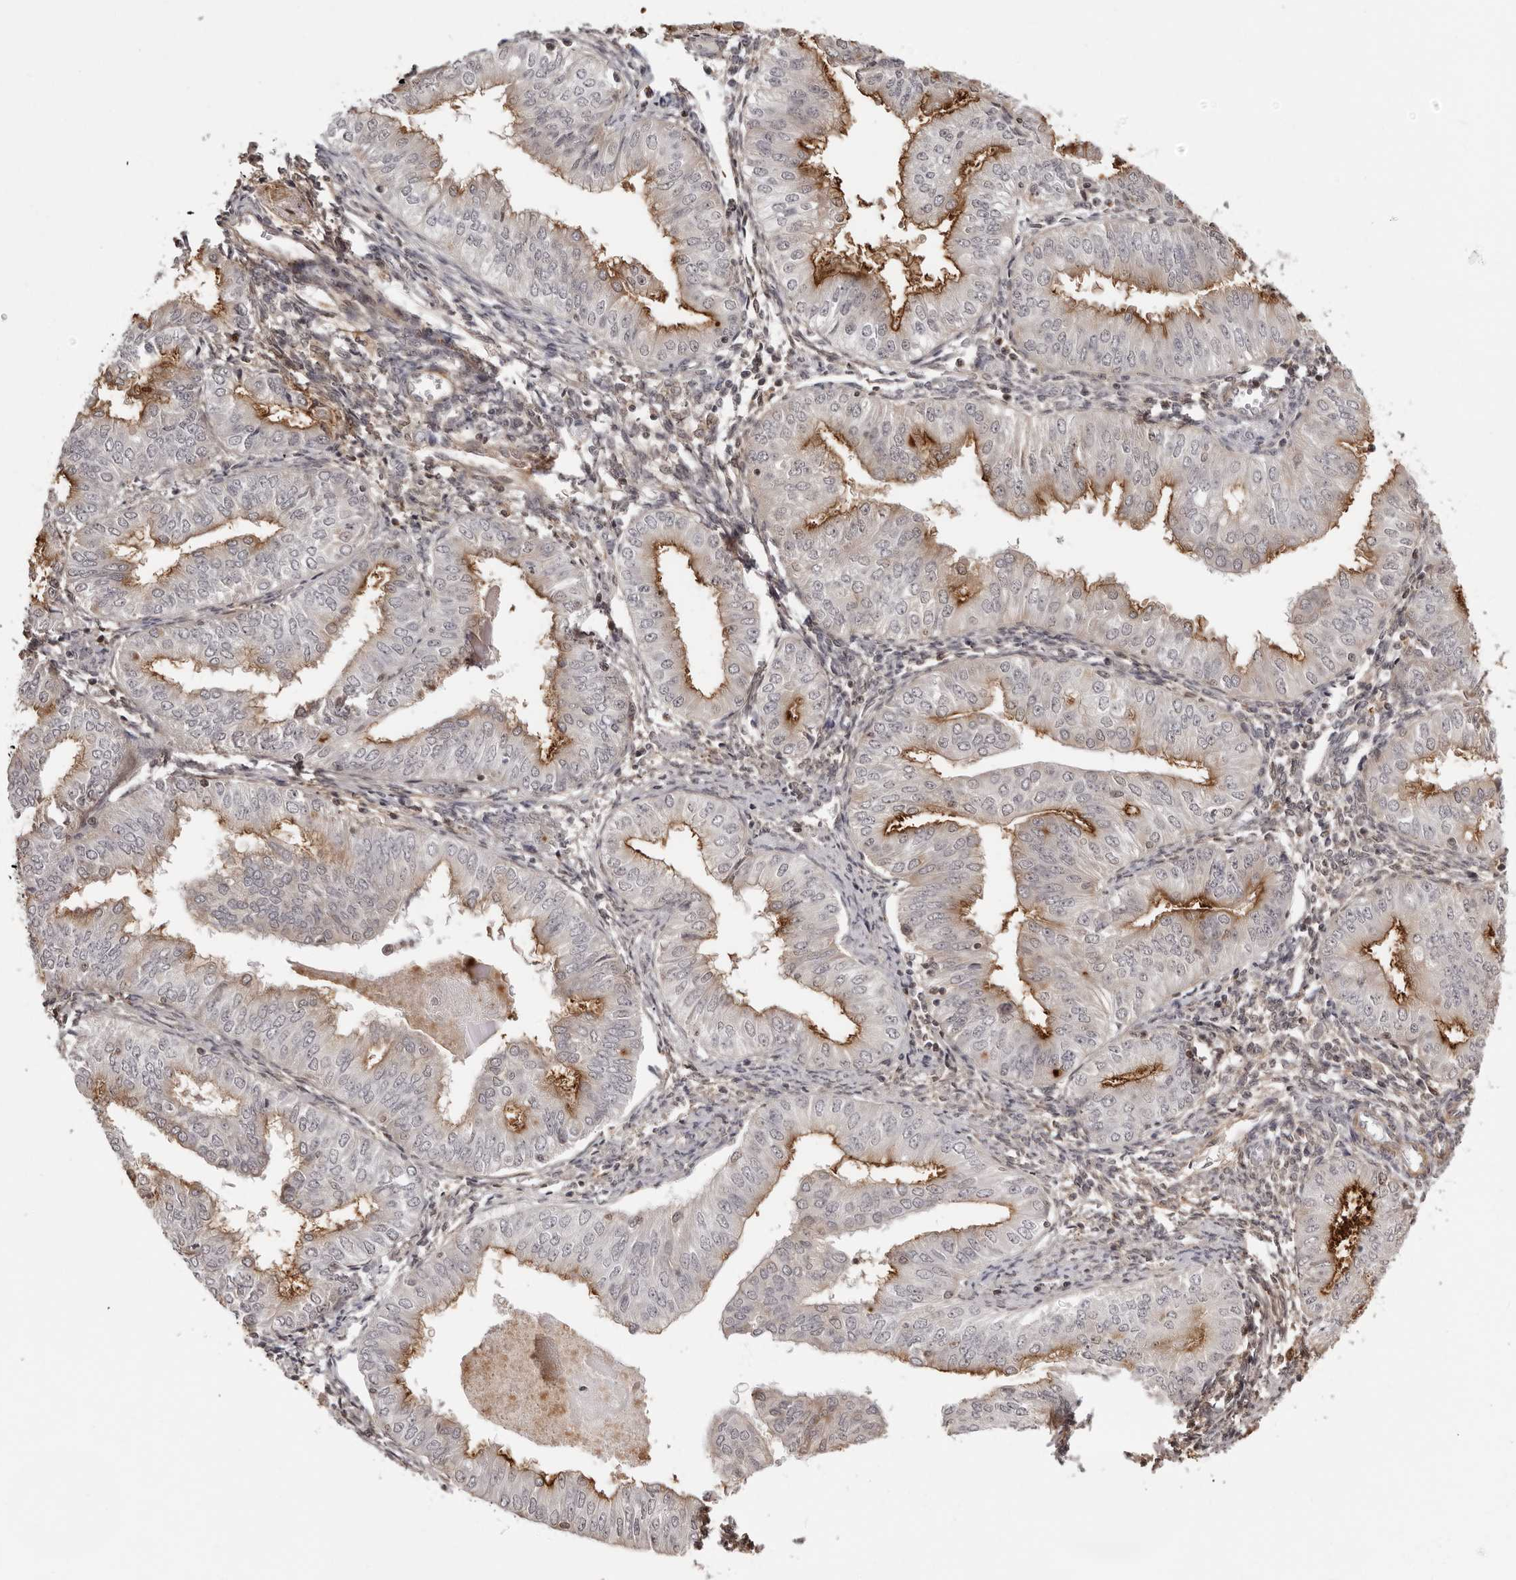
{"staining": {"intensity": "moderate", "quantity": "25%-75%", "location": "cytoplasmic/membranous"}, "tissue": "endometrial cancer", "cell_type": "Tumor cells", "image_type": "cancer", "snomed": [{"axis": "morphology", "description": "Adenocarcinoma, NOS"}, {"axis": "topography", "description": "Endometrium"}], "caption": "Protein expression analysis of human endometrial cancer (adenocarcinoma) reveals moderate cytoplasmic/membranous expression in approximately 25%-75% of tumor cells.", "gene": "UNK", "patient": {"sex": "female", "age": 80}}